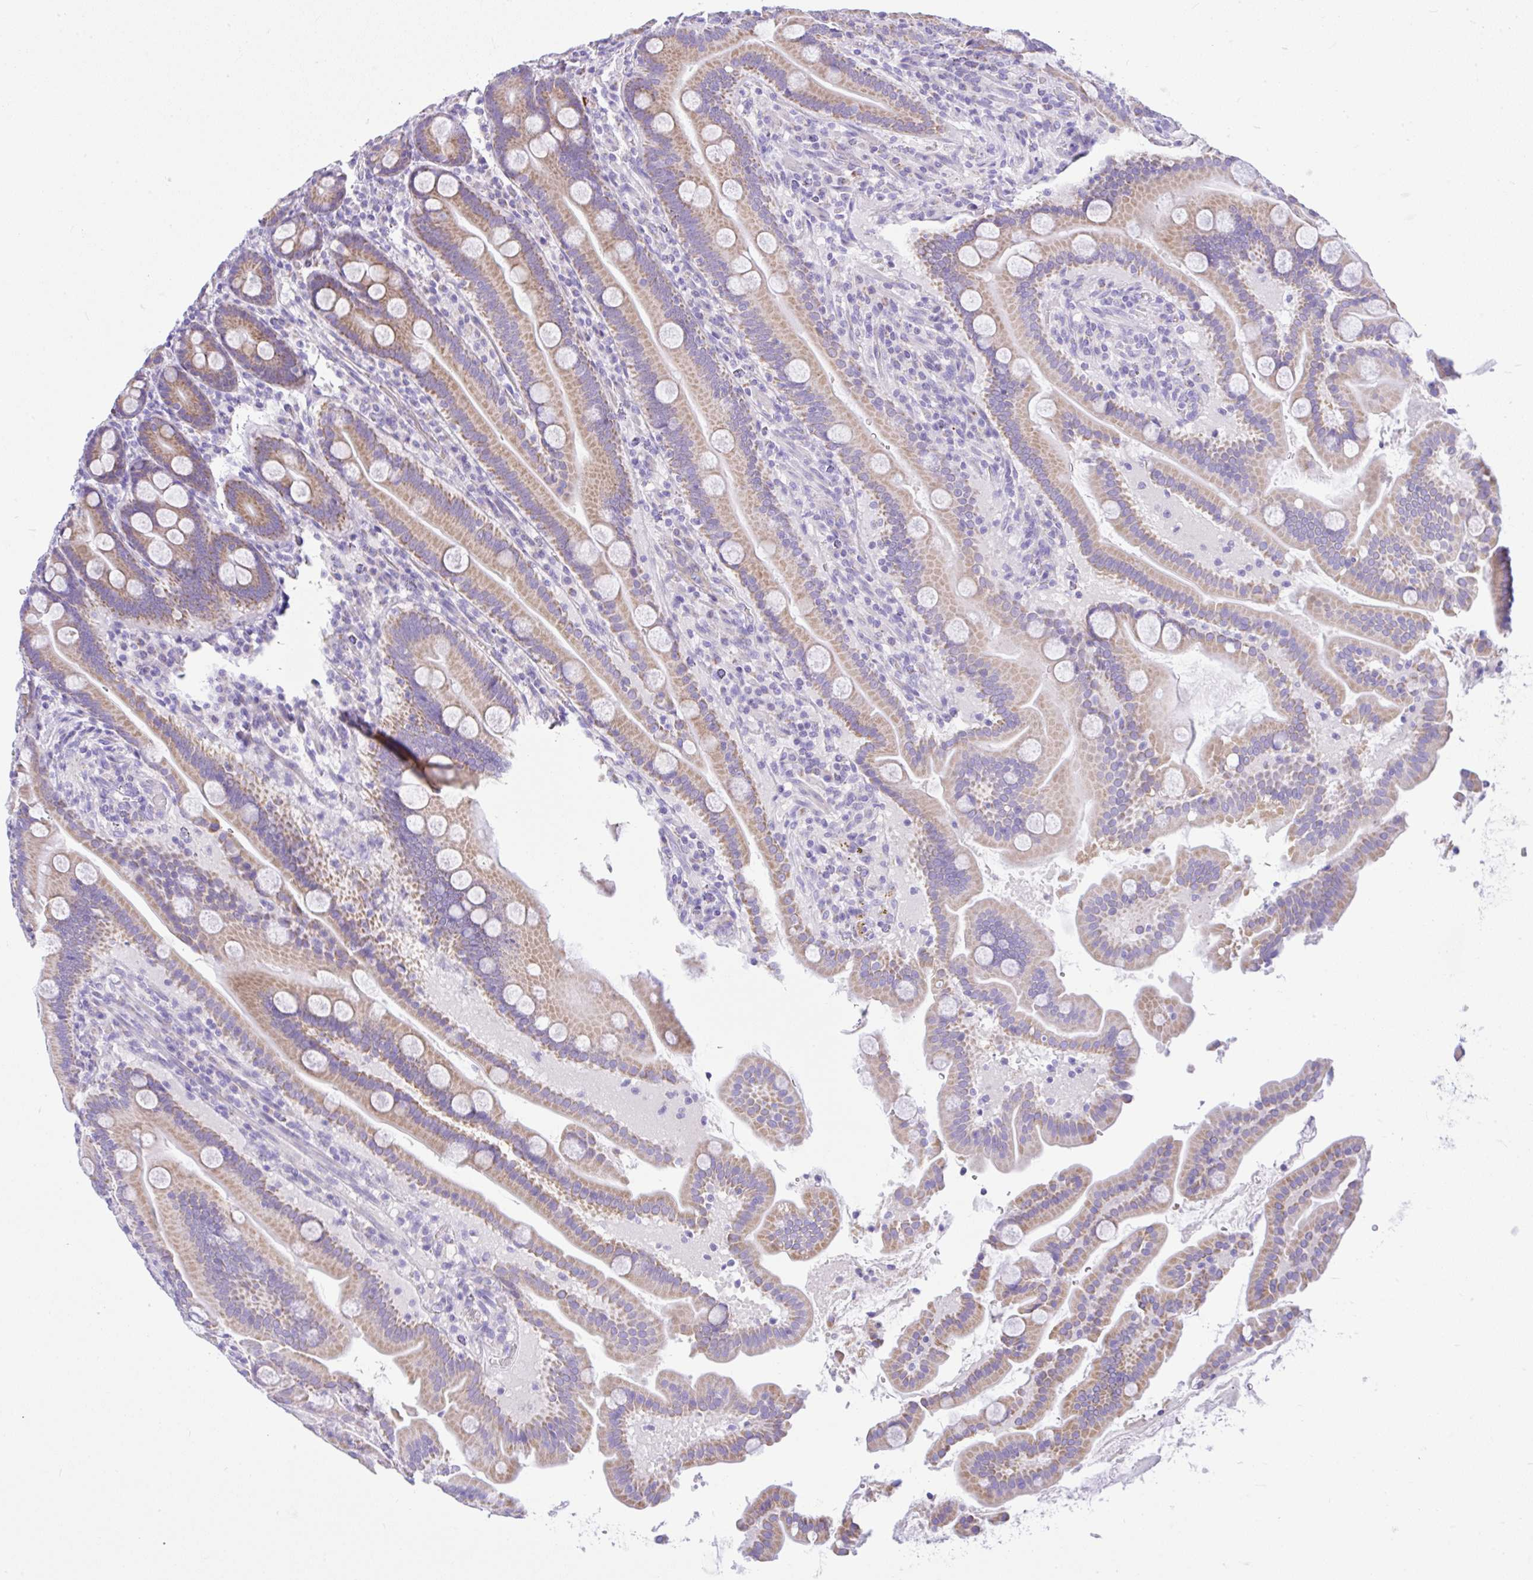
{"staining": {"intensity": "moderate", "quantity": ">75%", "location": "cytoplasmic/membranous"}, "tissue": "duodenum", "cell_type": "Glandular cells", "image_type": "normal", "snomed": [{"axis": "morphology", "description": "Normal tissue, NOS"}, {"axis": "topography", "description": "Duodenum"}], "caption": "Approximately >75% of glandular cells in benign duodenum demonstrate moderate cytoplasmic/membranous protein expression as visualized by brown immunohistochemical staining.", "gene": "SLC13A1", "patient": {"sex": "male", "age": 55}}